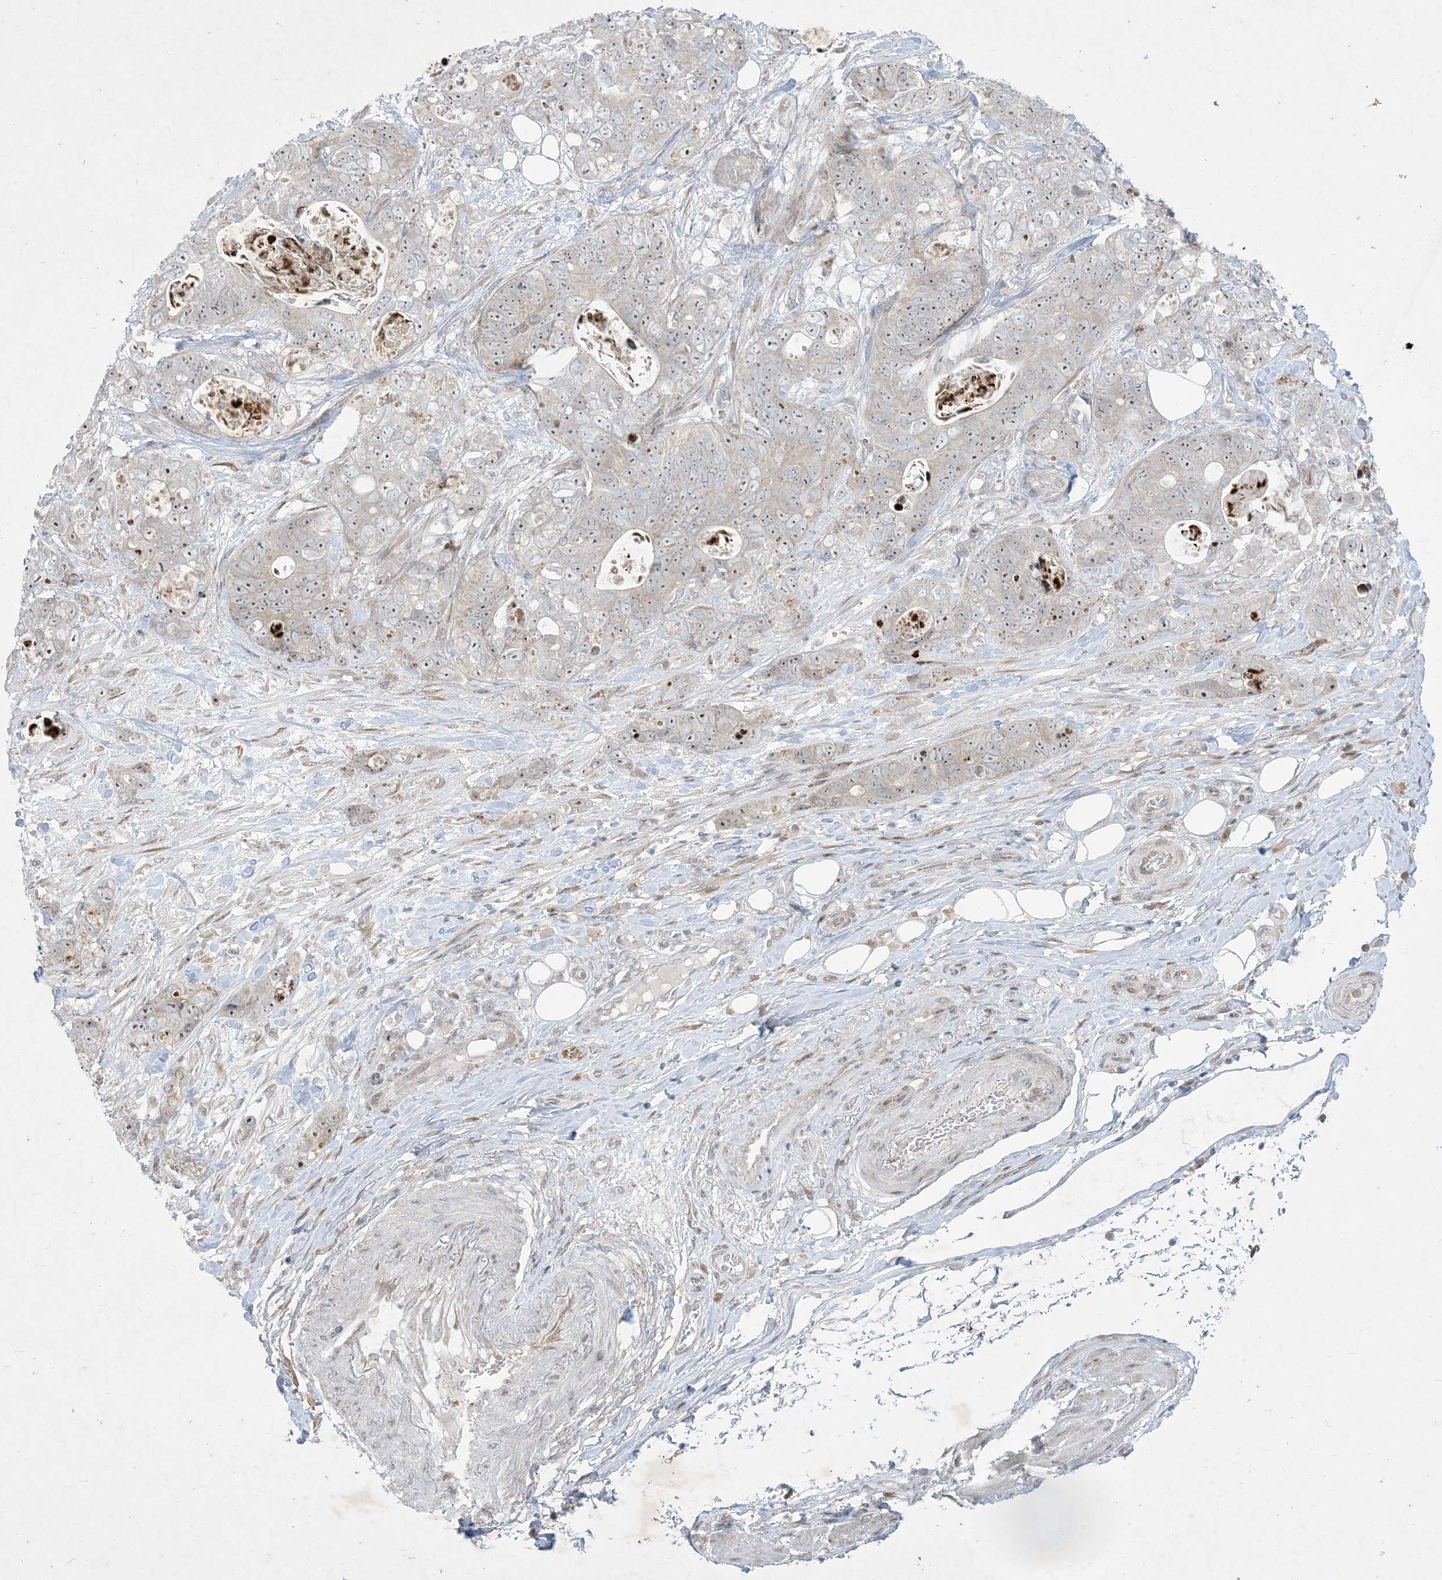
{"staining": {"intensity": "weak", "quantity": ">75%", "location": "nuclear"}, "tissue": "stomach cancer", "cell_type": "Tumor cells", "image_type": "cancer", "snomed": [{"axis": "morphology", "description": "Normal tissue, NOS"}, {"axis": "morphology", "description": "Adenocarcinoma, NOS"}, {"axis": "topography", "description": "Stomach"}], "caption": "Approximately >75% of tumor cells in stomach cancer show weak nuclear protein staining as visualized by brown immunohistochemical staining.", "gene": "SOGA3", "patient": {"sex": "female", "age": 89}}